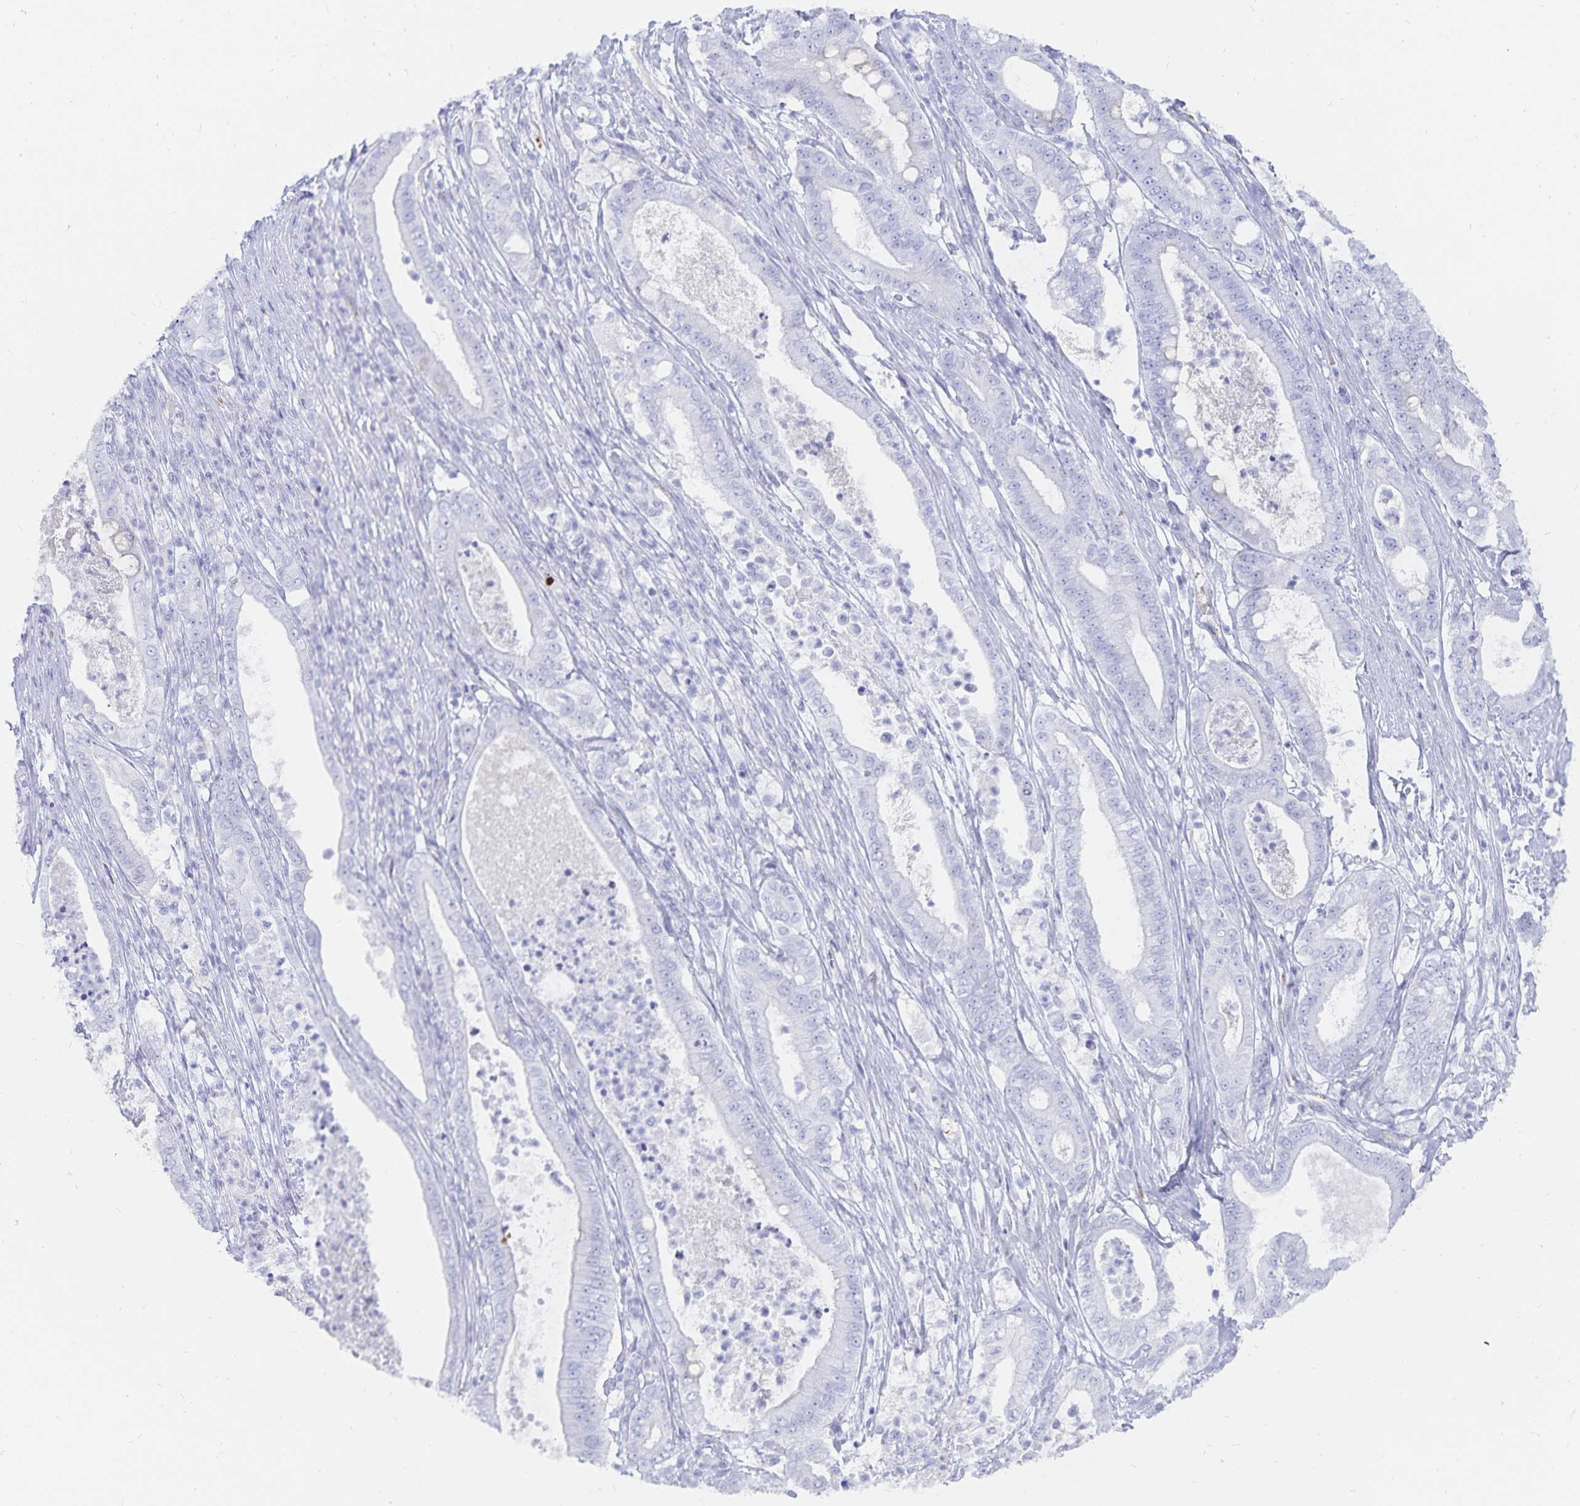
{"staining": {"intensity": "negative", "quantity": "none", "location": "none"}, "tissue": "pancreatic cancer", "cell_type": "Tumor cells", "image_type": "cancer", "snomed": [{"axis": "morphology", "description": "Adenocarcinoma, NOS"}, {"axis": "topography", "description": "Pancreas"}], "caption": "The image demonstrates no significant expression in tumor cells of adenocarcinoma (pancreatic).", "gene": "INSL5", "patient": {"sex": "male", "age": 71}}